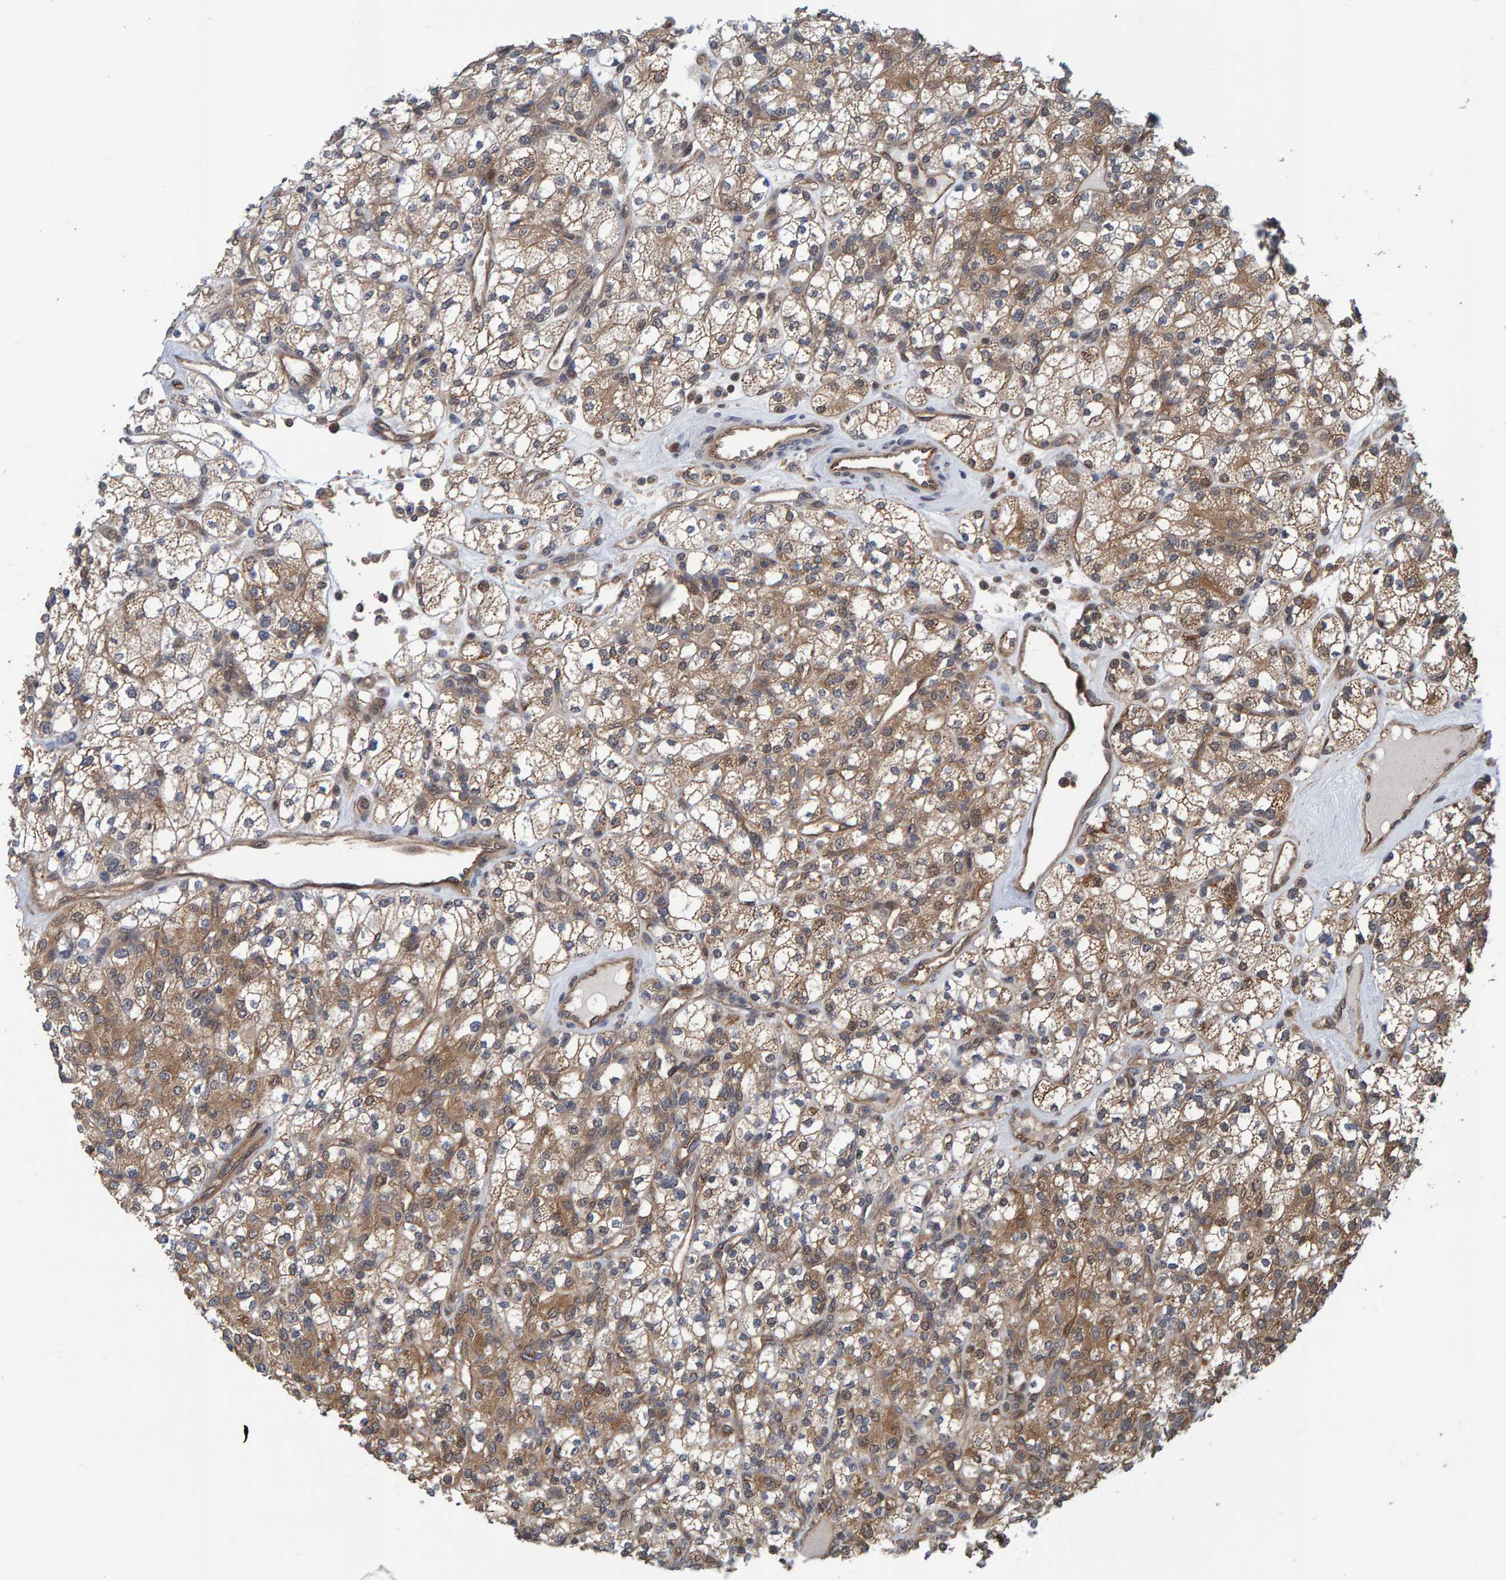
{"staining": {"intensity": "moderate", "quantity": ">75%", "location": "cytoplasmic/membranous"}, "tissue": "renal cancer", "cell_type": "Tumor cells", "image_type": "cancer", "snomed": [{"axis": "morphology", "description": "Adenocarcinoma, NOS"}, {"axis": "topography", "description": "Kidney"}], "caption": "IHC of human renal cancer (adenocarcinoma) reveals medium levels of moderate cytoplasmic/membranous staining in about >75% of tumor cells.", "gene": "SCRN2", "patient": {"sex": "male", "age": 77}}